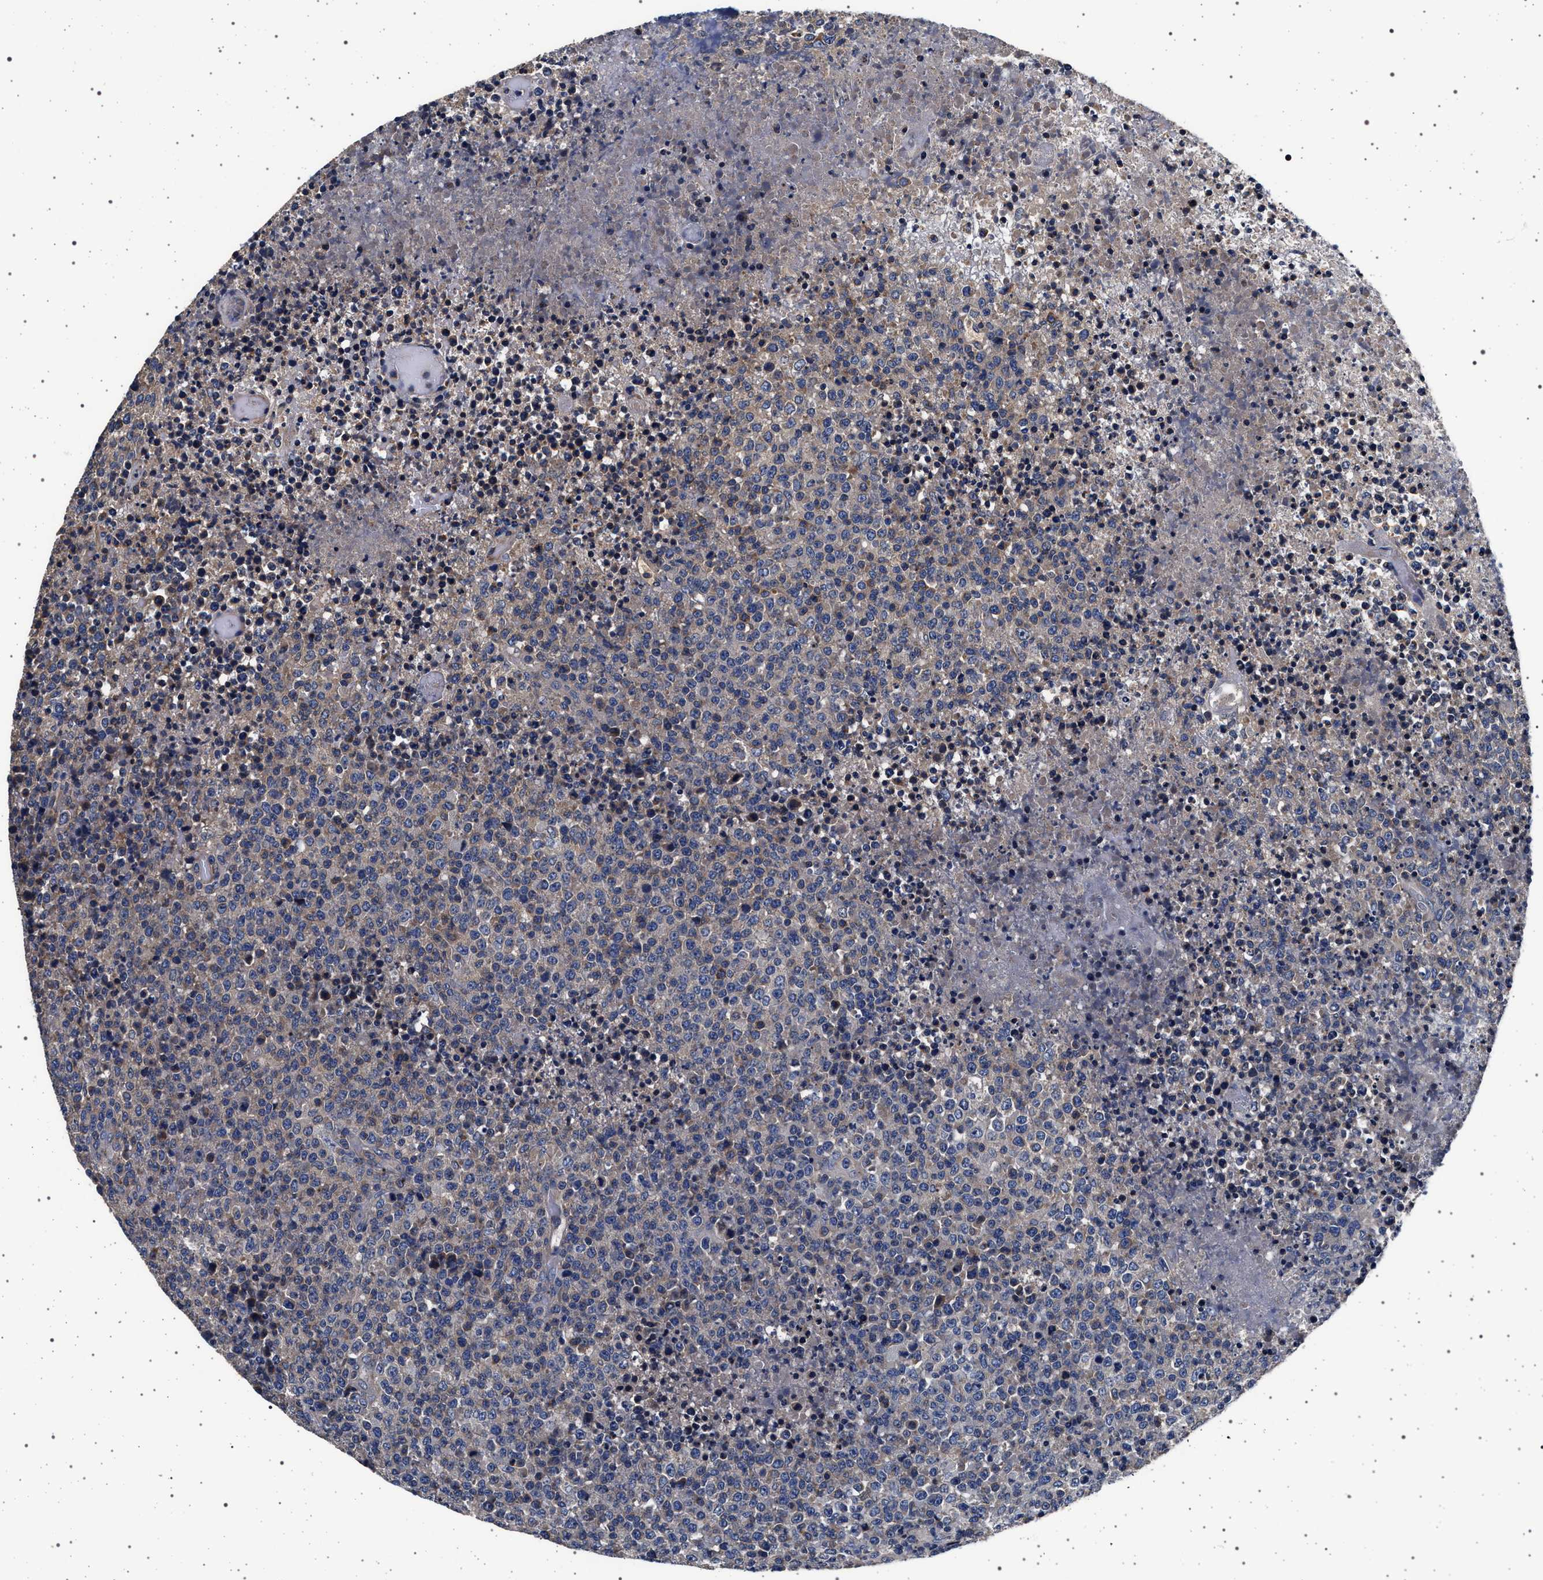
{"staining": {"intensity": "negative", "quantity": "none", "location": "none"}, "tissue": "lymphoma", "cell_type": "Tumor cells", "image_type": "cancer", "snomed": [{"axis": "morphology", "description": "Malignant lymphoma, non-Hodgkin's type, High grade"}, {"axis": "topography", "description": "Lymph node"}], "caption": "DAB (3,3'-diaminobenzidine) immunohistochemical staining of lymphoma demonstrates no significant positivity in tumor cells.", "gene": "MAP3K2", "patient": {"sex": "male", "age": 13}}